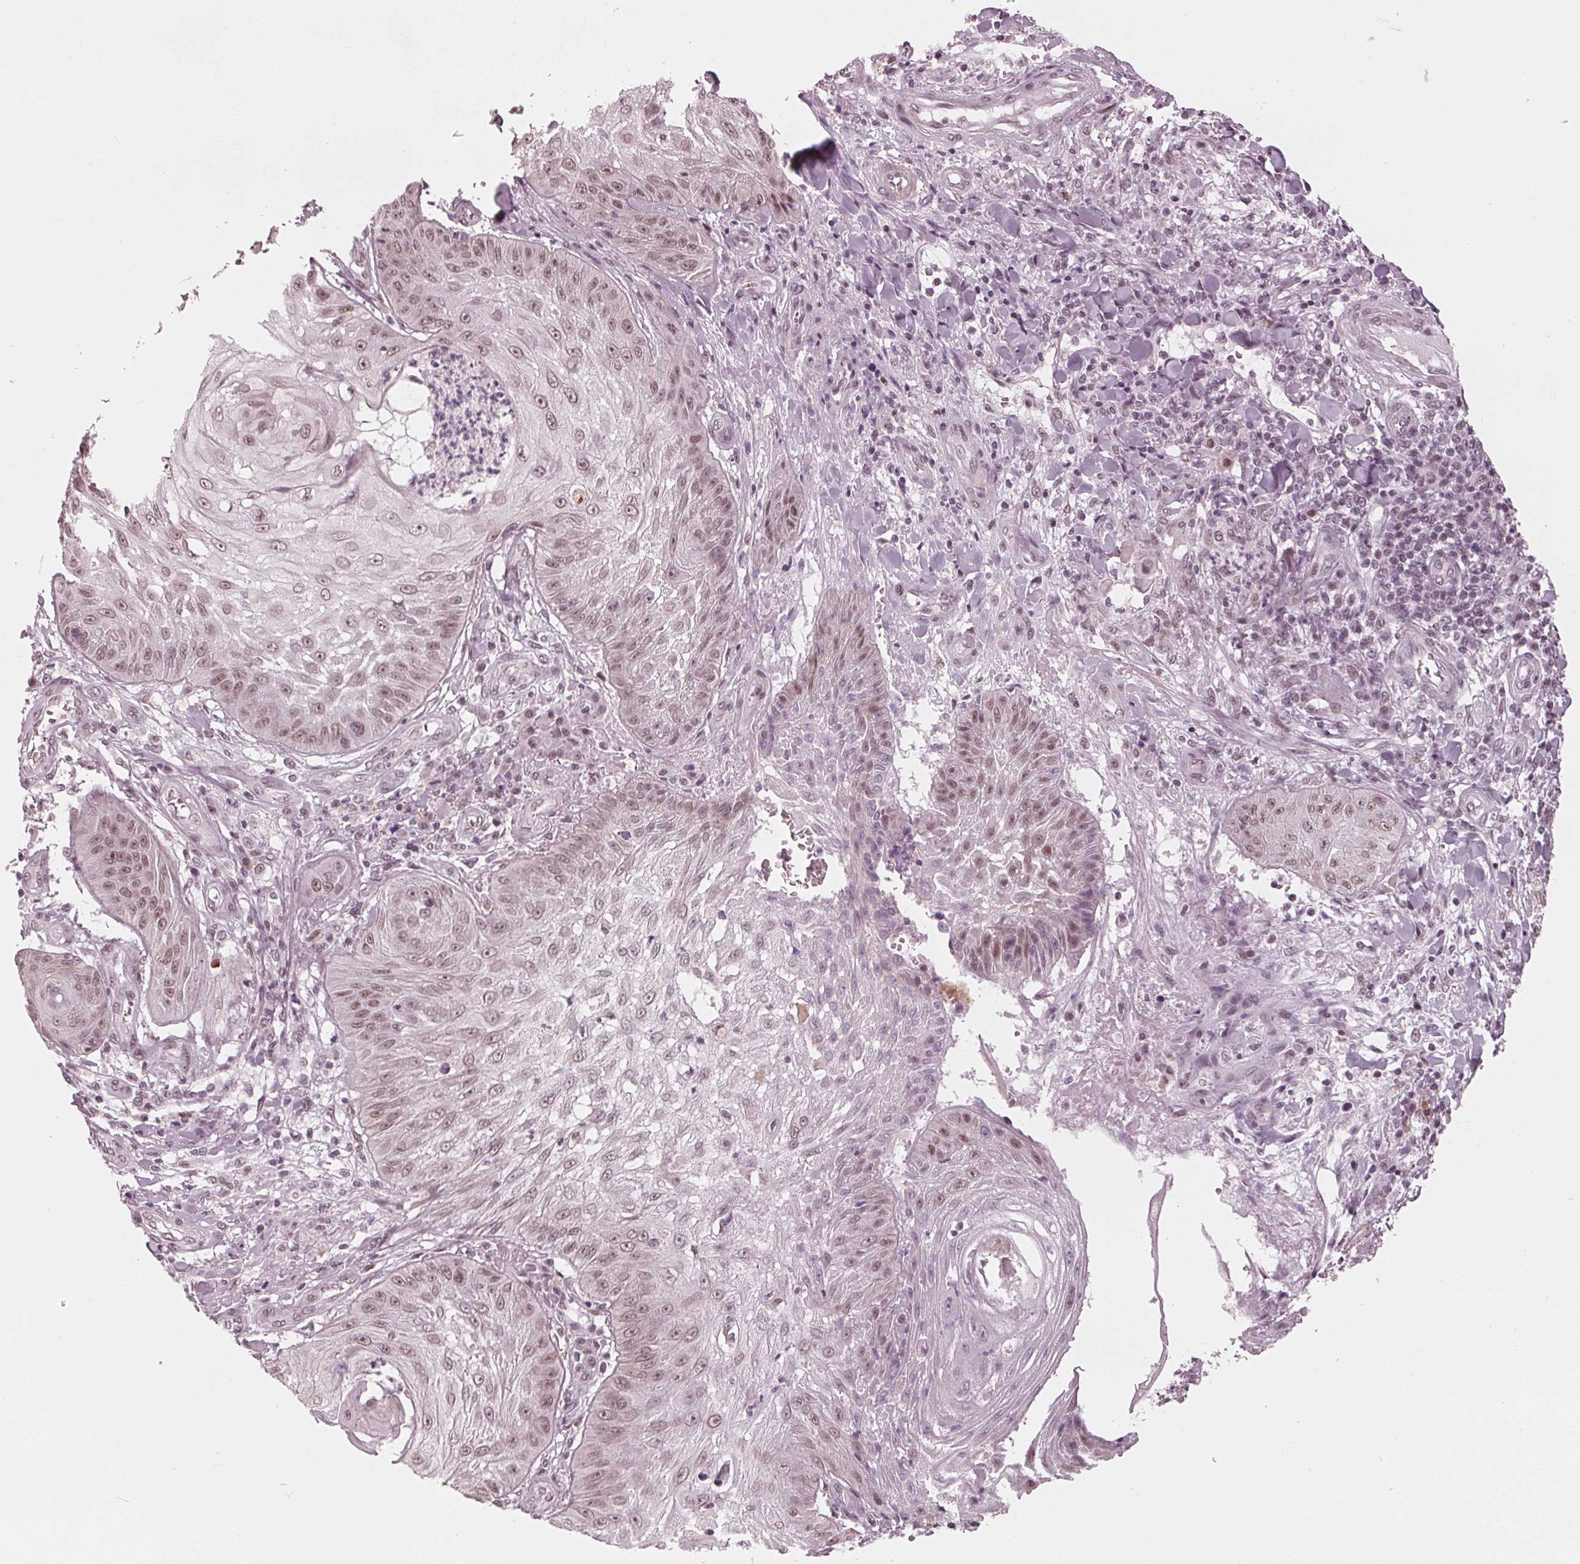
{"staining": {"intensity": "weak", "quantity": "25%-75%", "location": "nuclear"}, "tissue": "skin cancer", "cell_type": "Tumor cells", "image_type": "cancer", "snomed": [{"axis": "morphology", "description": "Squamous cell carcinoma, NOS"}, {"axis": "topography", "description": "Skin"}], "caption": "Immunohistochemical staining of human skin squamous cell carcinoma reveals weak nuclear protein positivity in about 25%-75% of tumor cells.", "gene": "DNMT3L", "patient": {"sex": "male", "age": 70}}